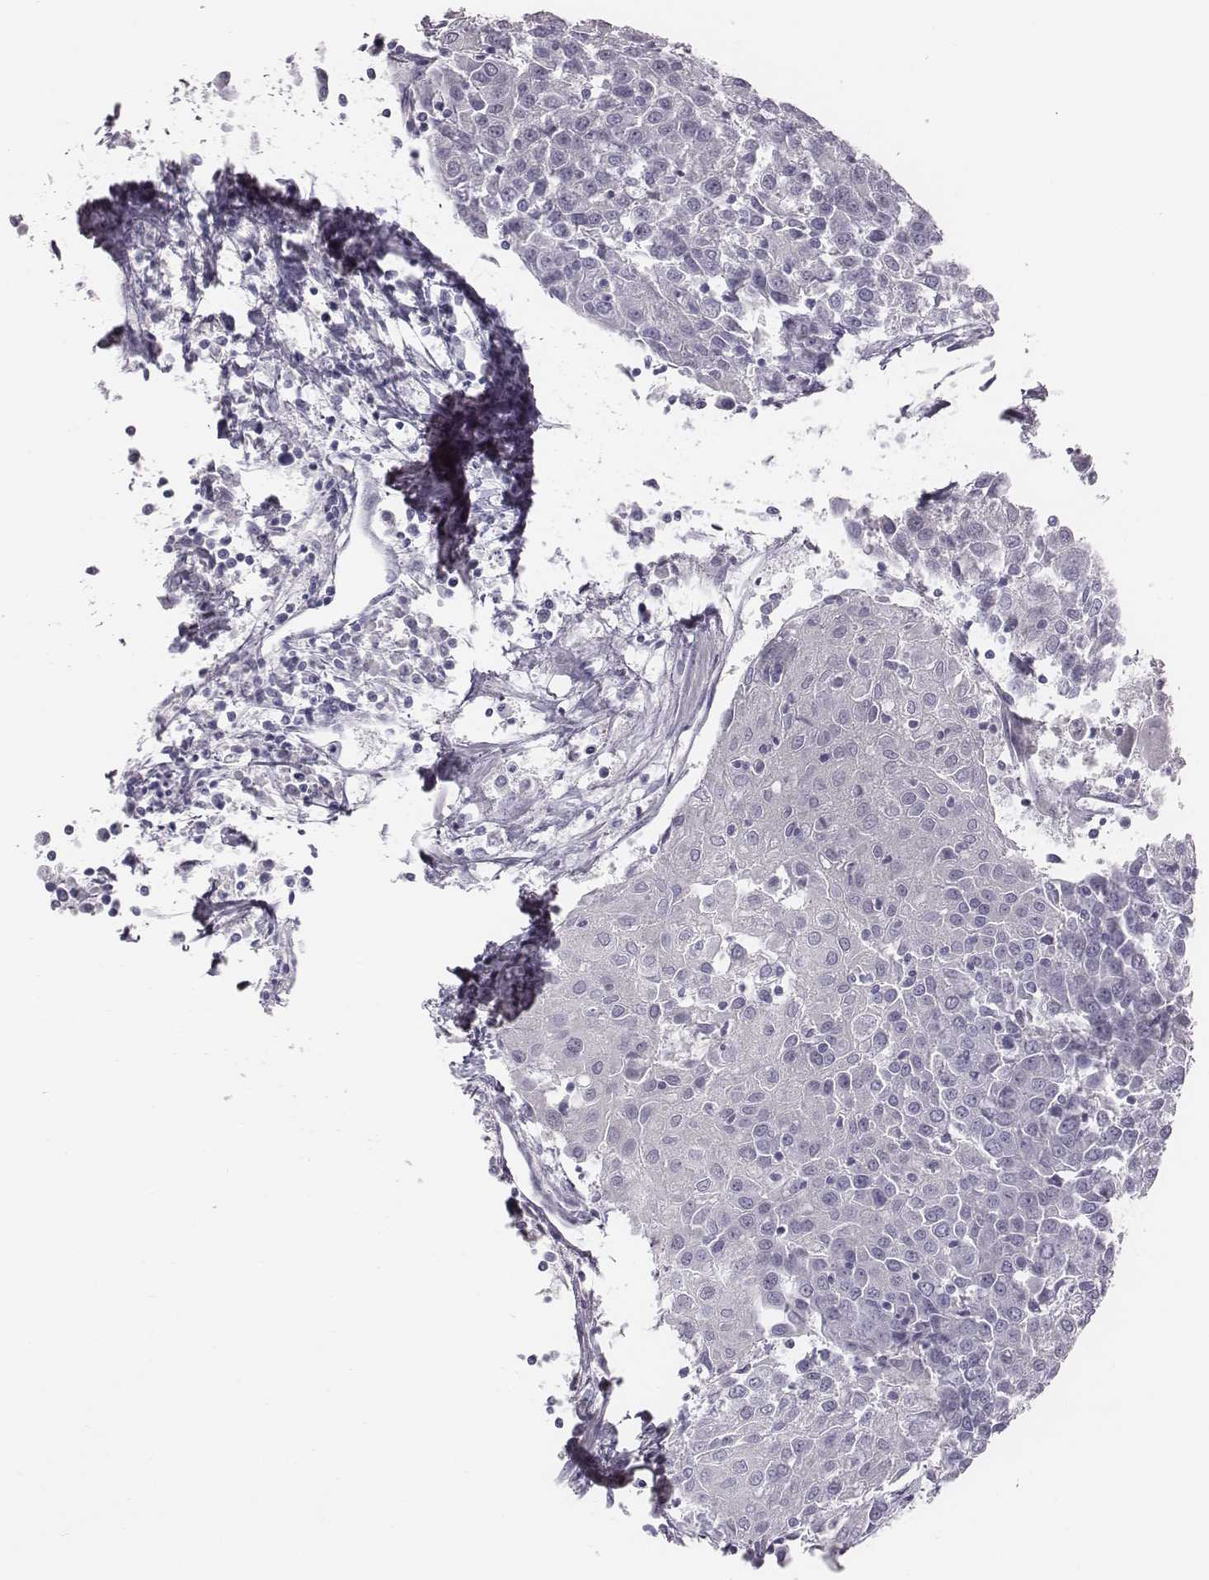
{"staining": {"intensity": "negative", "quantity": "none", "location": "none"}, "tissue": "urothelial cancer", "cell_type": "Tumor cells", "image_type": "cancer", "snomed": [{"axis": "morphology", "description": "Urothelial carcinoma, High grade"}, {"axis": "topography", "description": "Urinary bladder"}], "caption": "Immunohistochemistry histopathology image of human urothelial cancer stained for a protein (brown), which demonstrates no staining in tumor cells.", "gene": "CACNG4", "patient": {"sex": "female", "age": 85}}